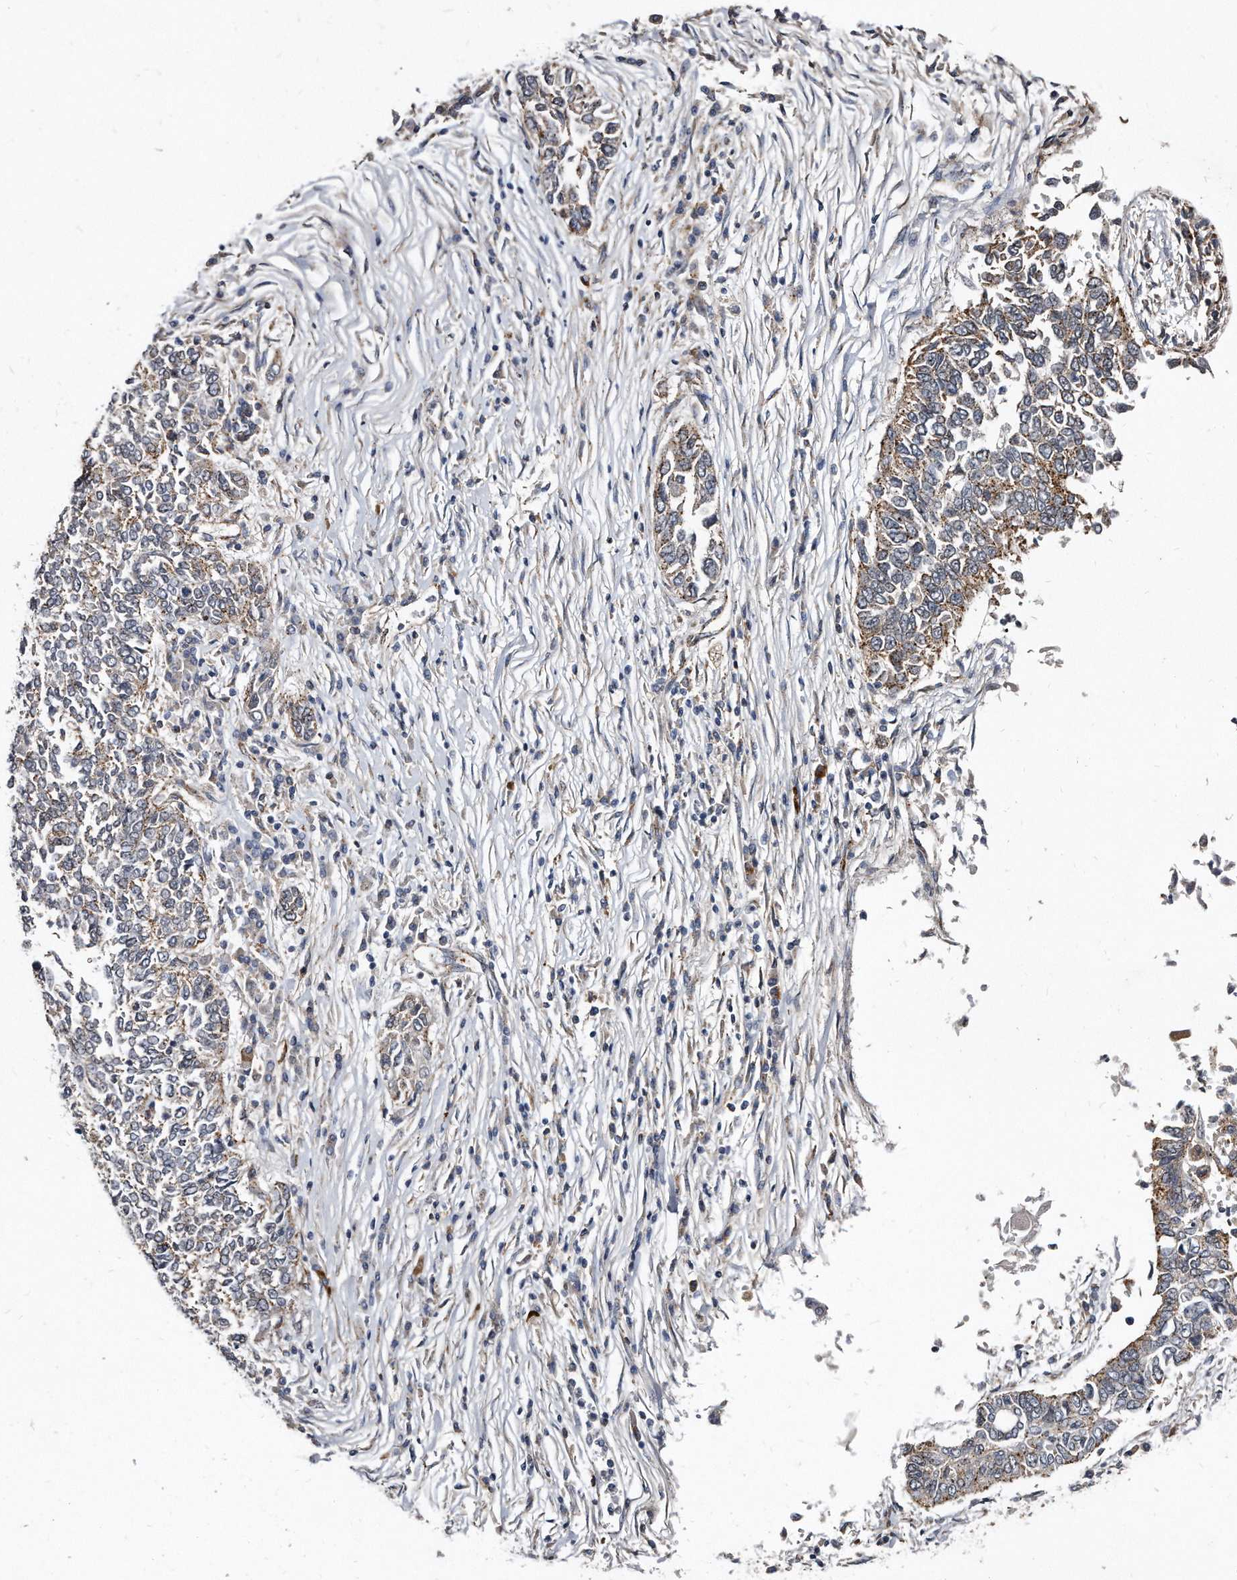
{"staining": {"intensity": "weak", "quantity": "<25%", "location": "cytoplasmic/membranous"}, "tissue": "lung cancer", "cell_type": "Tumor cells", "image_type": "cancer", "snomed": [{"axis": "morphology", "description": "Normal tissue, NOS"}, {"axis": "morphology", "description": "Squamous cell carcinoma, NOS"}, {"axis": "topography", "description": "Cartilage tissue"}, {"axis": "topography", "description": "Bronchus"}, {"axis": "topography", "description": "Lung"}, {"axis": "topography", "description": "Peripheral nerve tissue"}], "caption": "An immunohistochemistry (IHC) image of lung cancer is shown. There is no staining in tumor cells of lung cancer.", "gene": "KLHDC3", "patient": {"sex": "female", "age": 49}}